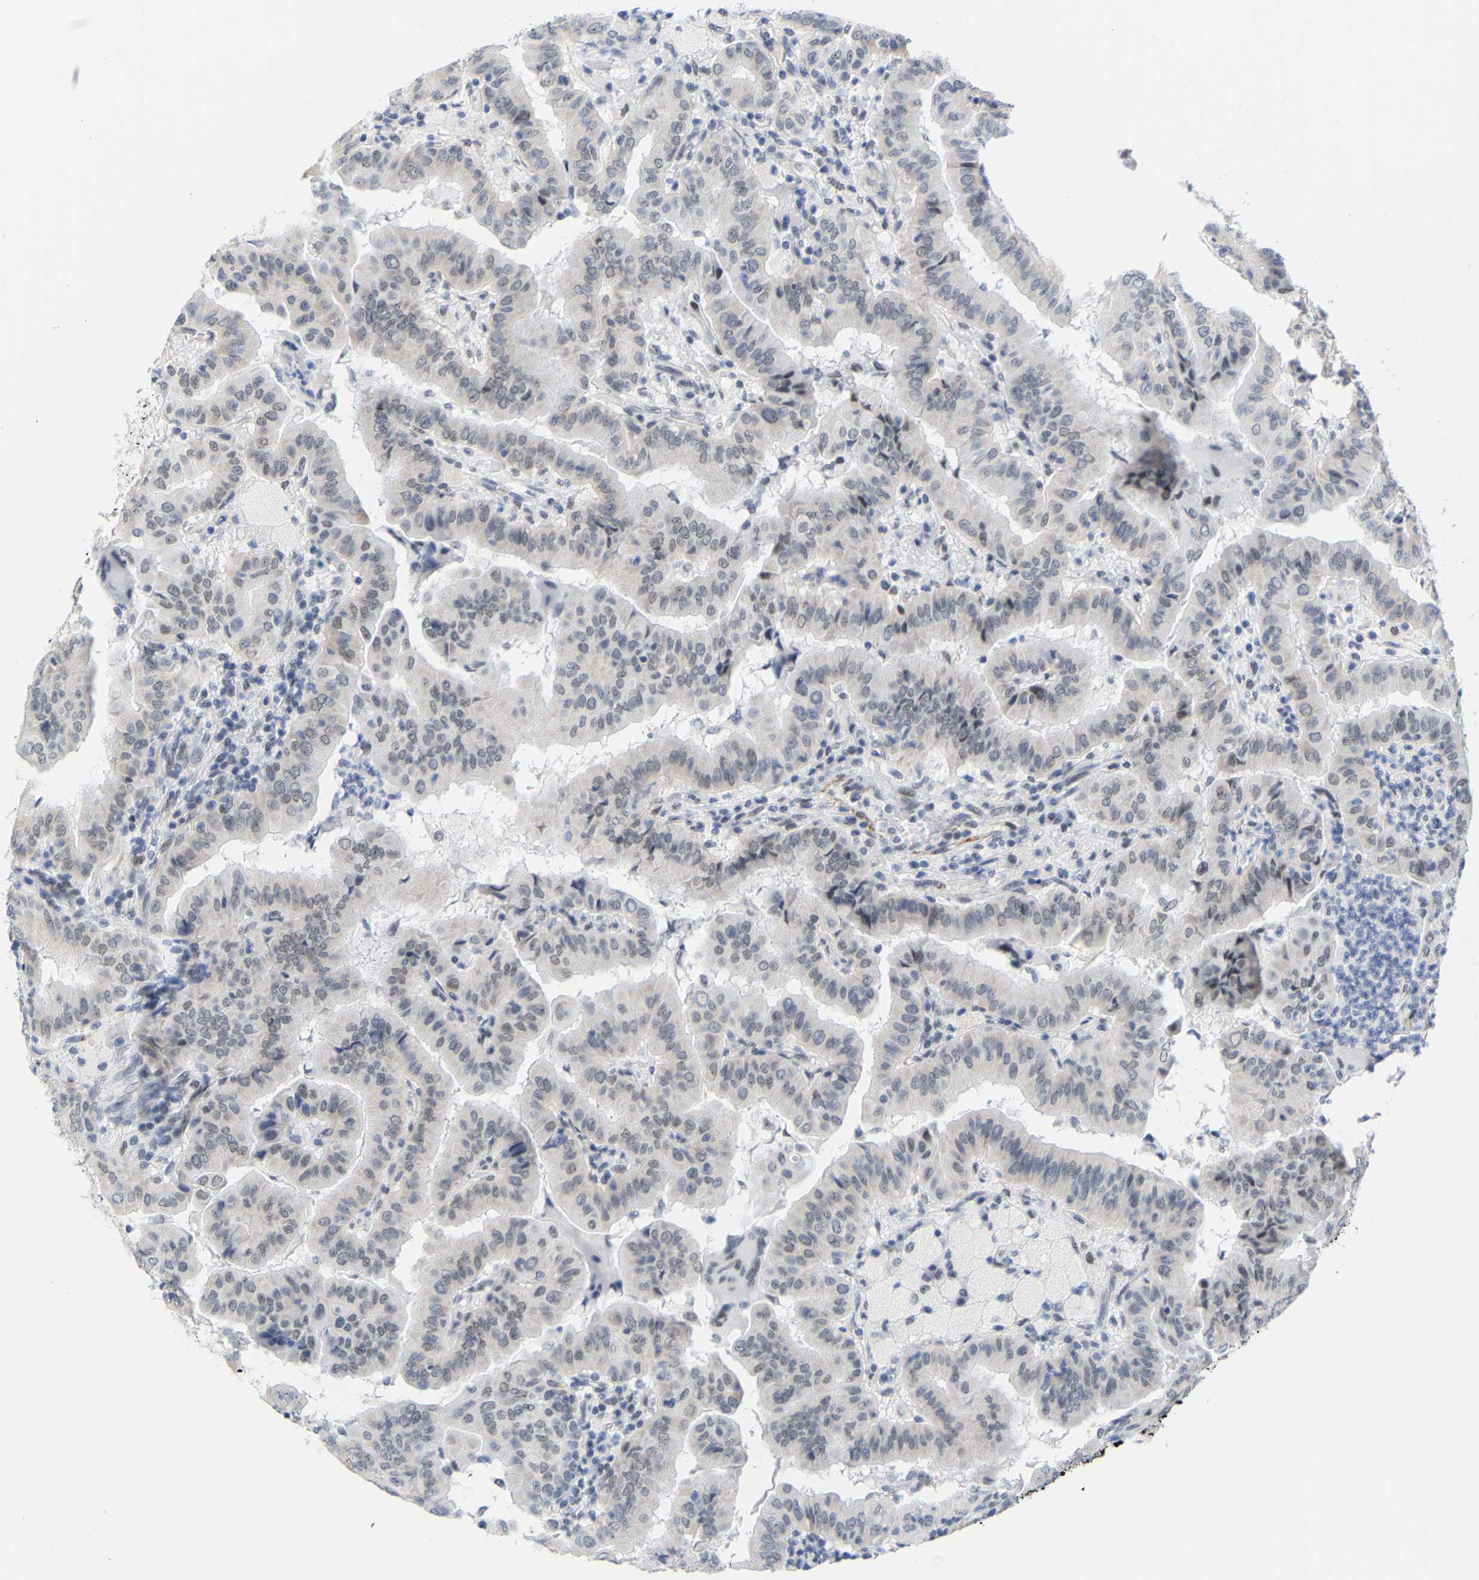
{"staining": {"intensity": "negative", "quantity": "none", "location": "none"}, "tissue": "thyroid cancer", "cell_type": "Tumor cells", "image_type": "cancer", "snomed": [{"axis": "morphology", "description": "Papillary adenocarcinoma, NOS"}, {"axis": "topography", "description": "Thyroid gland"}], "caption": "A high-resolution image shows IHC staining of thyroid cancer, which shows no significant positivity in tumor cells.", "gene": "FAM180A", "patient": {"sex": "male", "age": 33}}